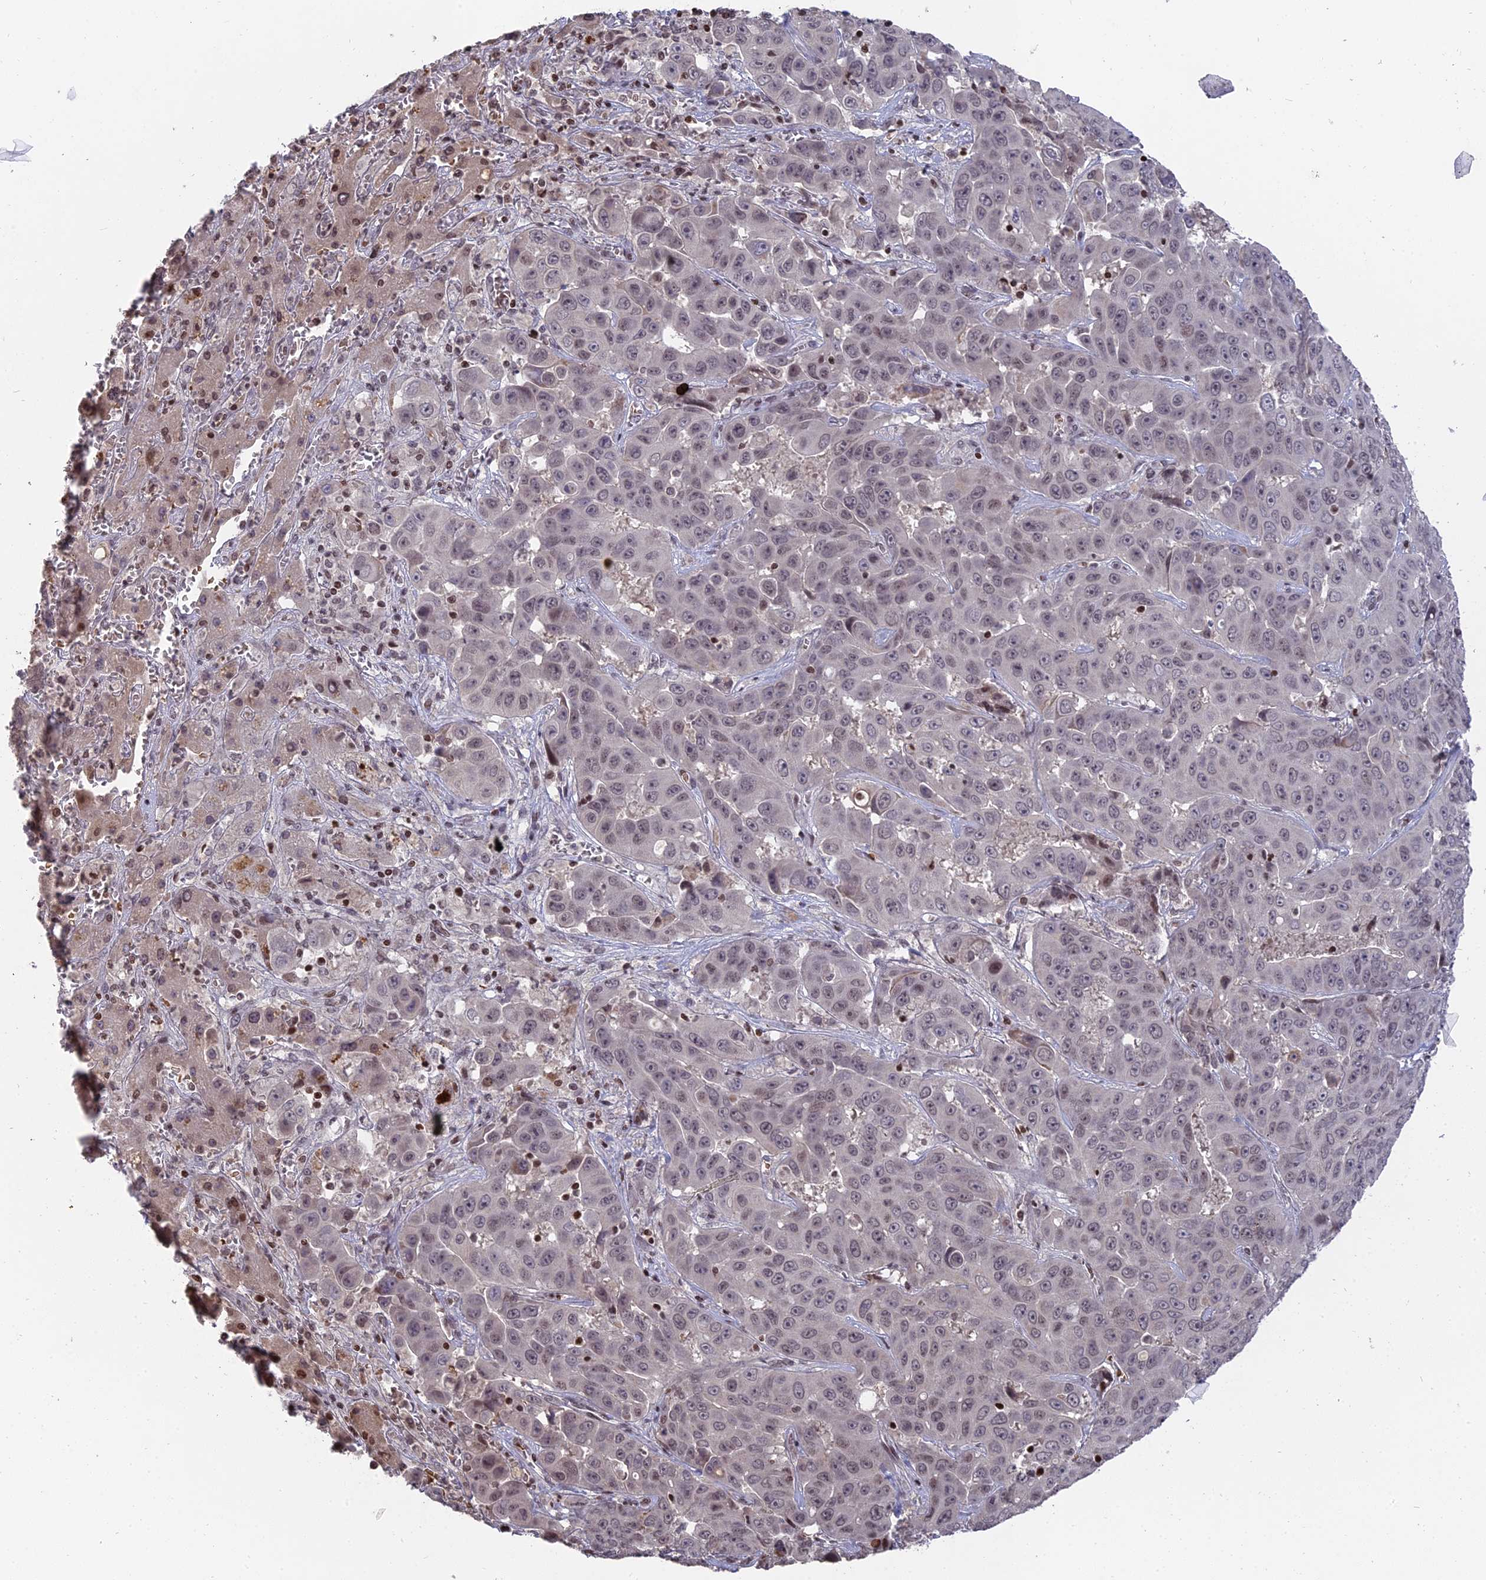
{"staining": {"intensity": "weak", "quantity": "<25%", "location": "nuclear"}, "tissue": "liver cancer", "cell_type": "Tumor cells", "image_type": "cancer", "snomed": [{"axis": "morphology", "description": "Cholangiocarcinoma"}, {"axis": "topography", "description": "Liver"}], "caption": "Immunohistochemistry micrograph of neoplastic tissue: liver cancer stained with DAB shows no significant protein positivity in tumor cells.", "gene": "NR1H3", "patient": {"sex": "female", "age": 52}}